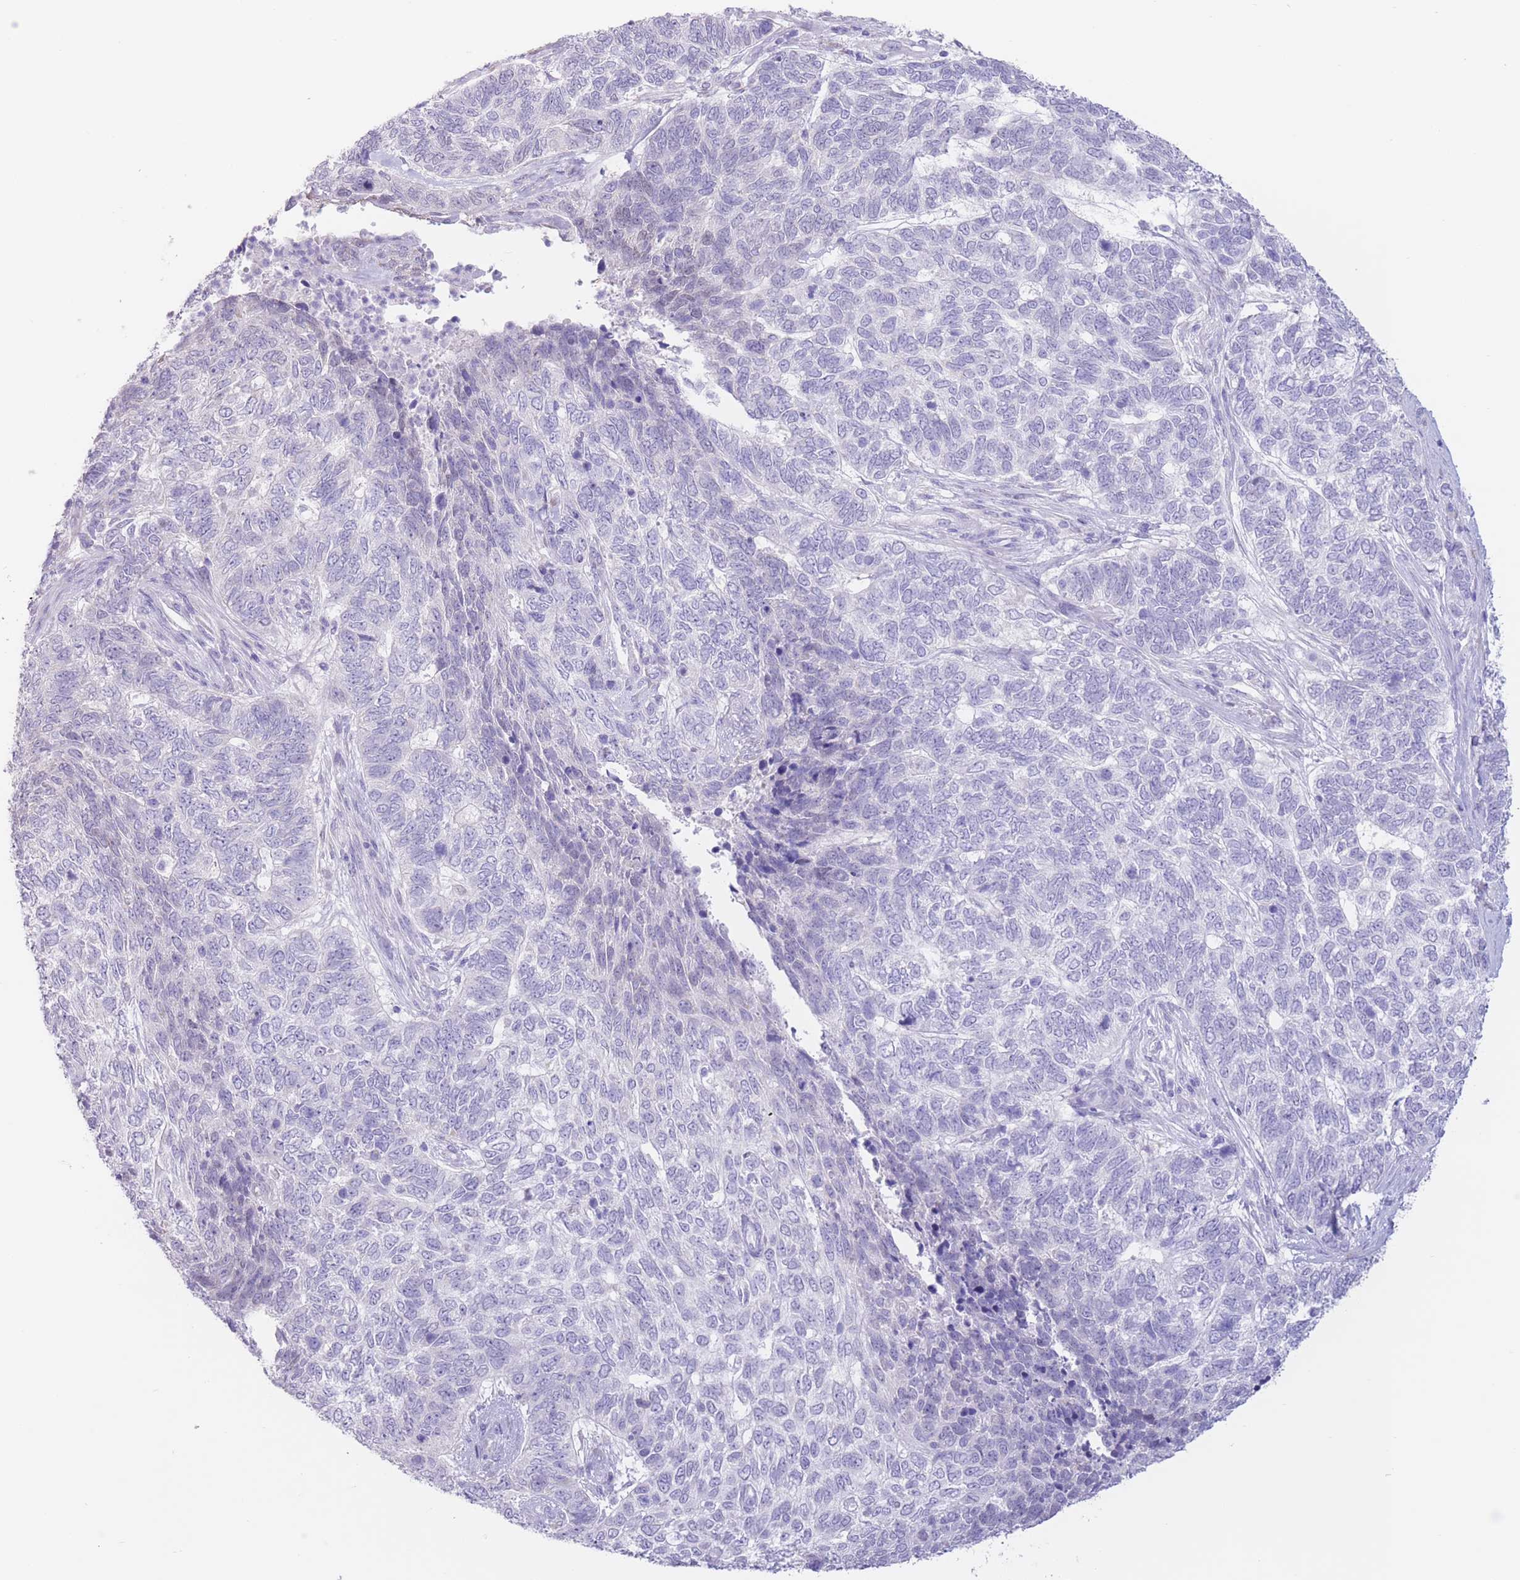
{"staining": {"intensity": "negative", "quantity": "none", "location": "none"}, "tissue": "skin cancer", "cell_type": "Tumor cells", "image_type": "cancer", "snomed": [{"axis": "morphology", "description": "Basal cell carcinoma"}, {"axis": "topography", "description": "Skin"}], "caption": "This is an IHC histopathology image of skin basal cell carcinoma. There is no staining in tumor cells.", "gene": "FAH", "patient": {"sex": "female", "age": 65}}